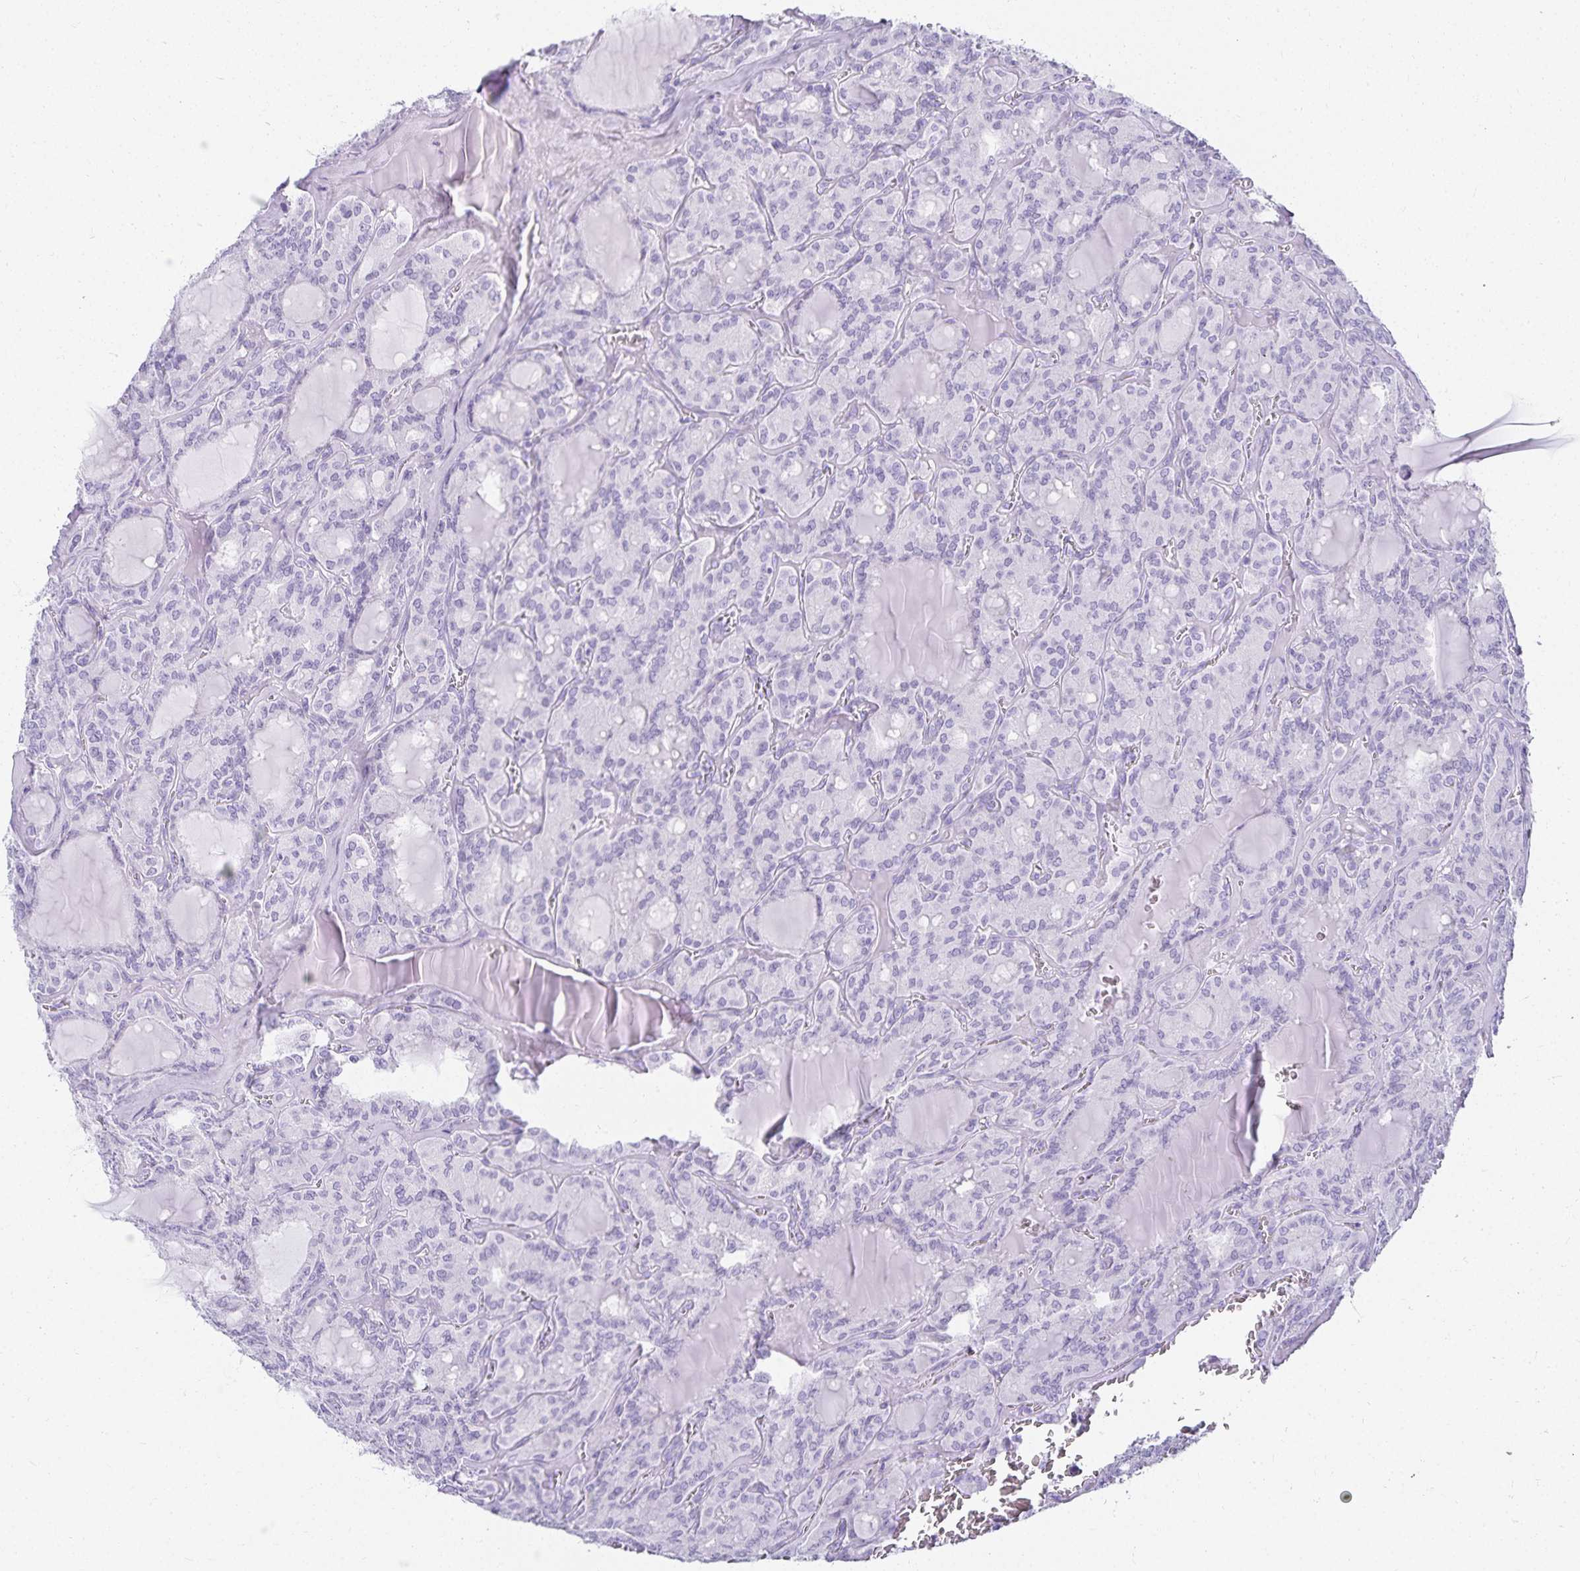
{"staining": {"intensity": "negative", "quantity": "none", "location": "none"}, "tissue": "thyroid cancer", "cell_type": "Tumor cells", "image_type": "cancer", "snomed": [{"axis": "morphology", "description": "Papillary adenocarcinoma, NOS"}, {"axis": "topography", "description": "Thyroid gland"}], "caption": "Immunohistochemical staining of human thyroid cancer exhibits no significant positivity in tumor cells.", "gene": "GP2", "patient": {"sex": "male", "age": 87}}